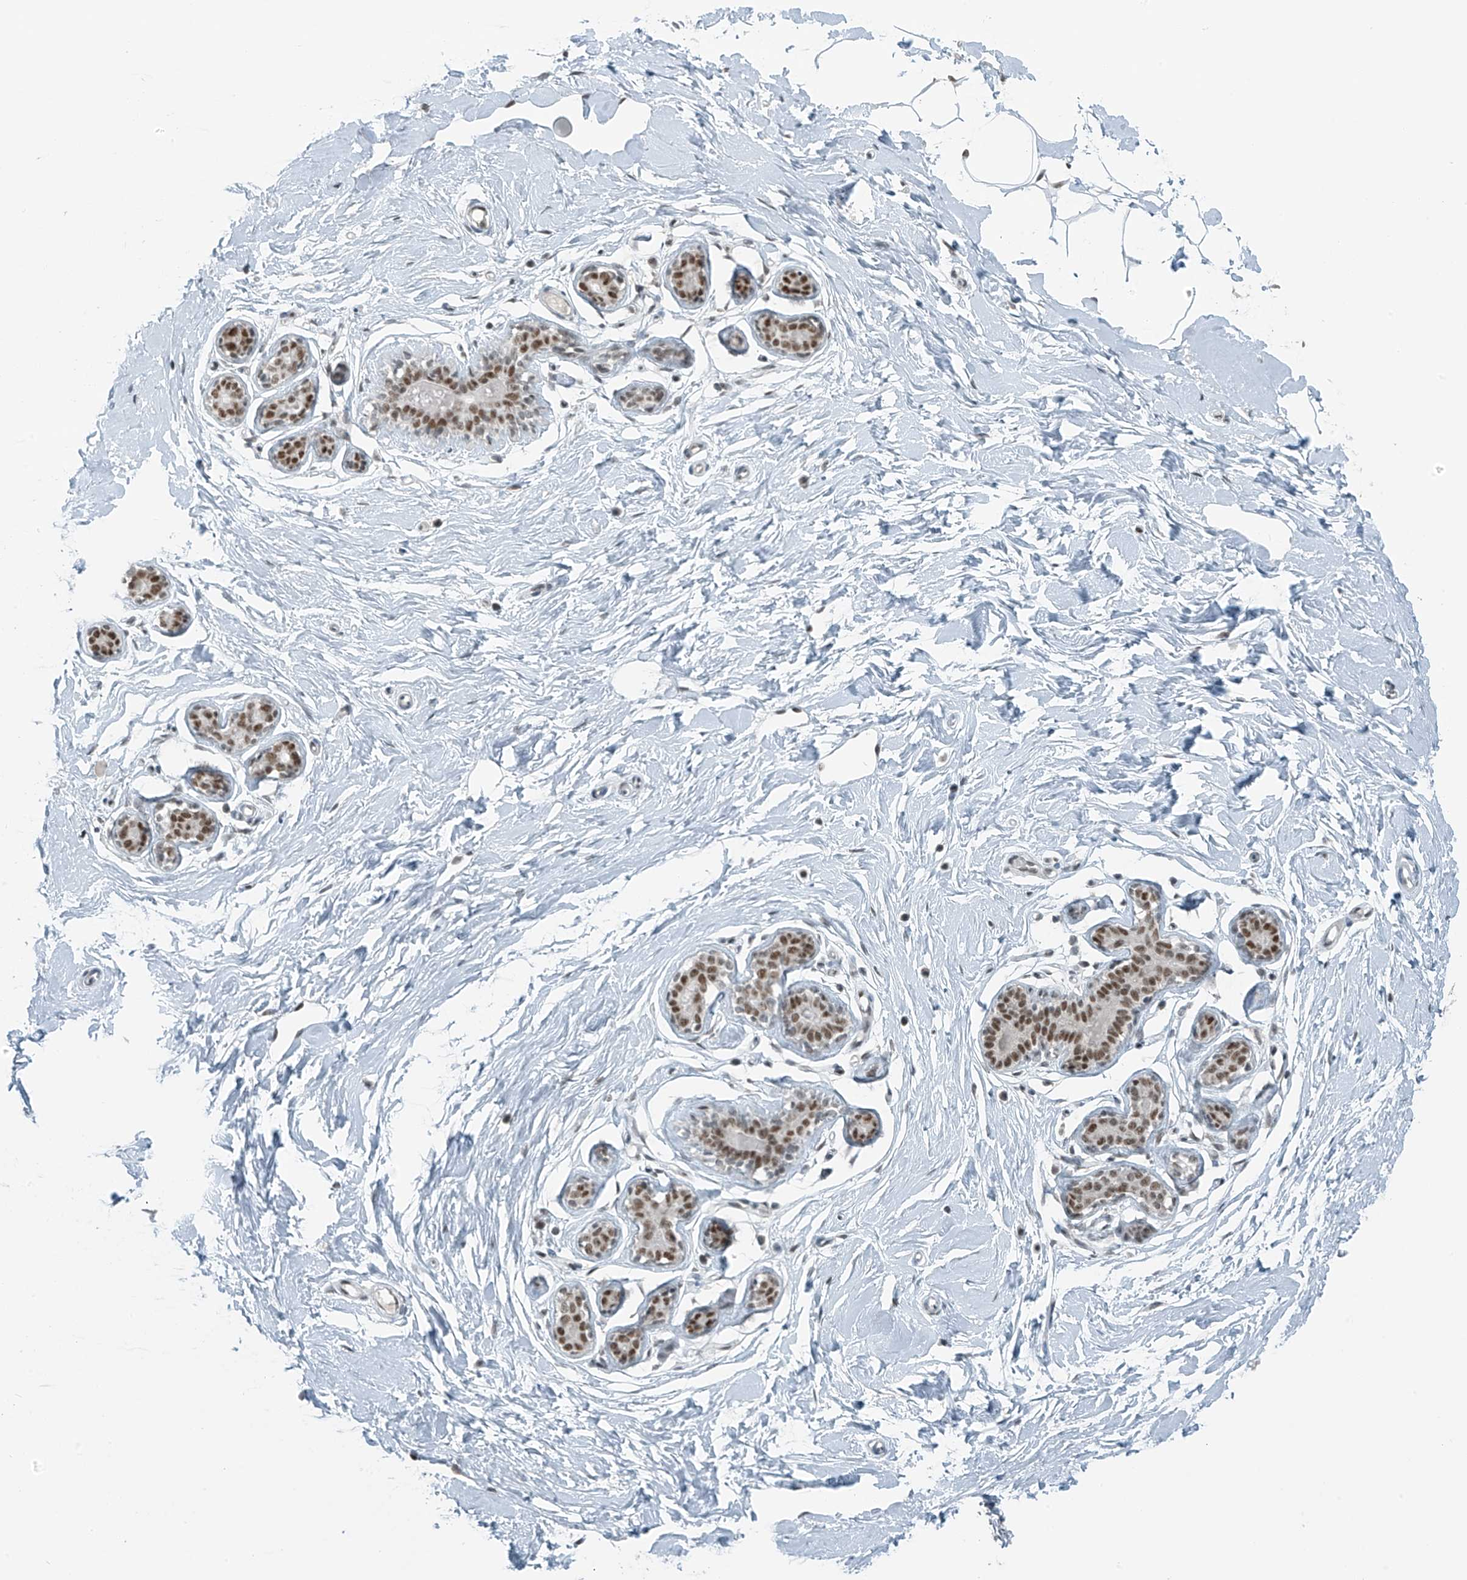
{"staining": {"intensity": "moderate", "quantity": ">75%", "location": "nuclear"}, "tissue": "adipose tissue", "cell_type": "Adipocytes", "image_type": "normal", "snomed": [{"axis": "morphology", "description": "Normal tissue, NOS"}, {"axis": "topography", "description": "Breast"}], "caption": "Normal adipose tissue was stained to show a protein in brown. There is medium levels of moderate nuclear positivity in about >75% of adipocytes.", "gene": "WRNIP1", "patient": {"sex": "female", "age": 23}}